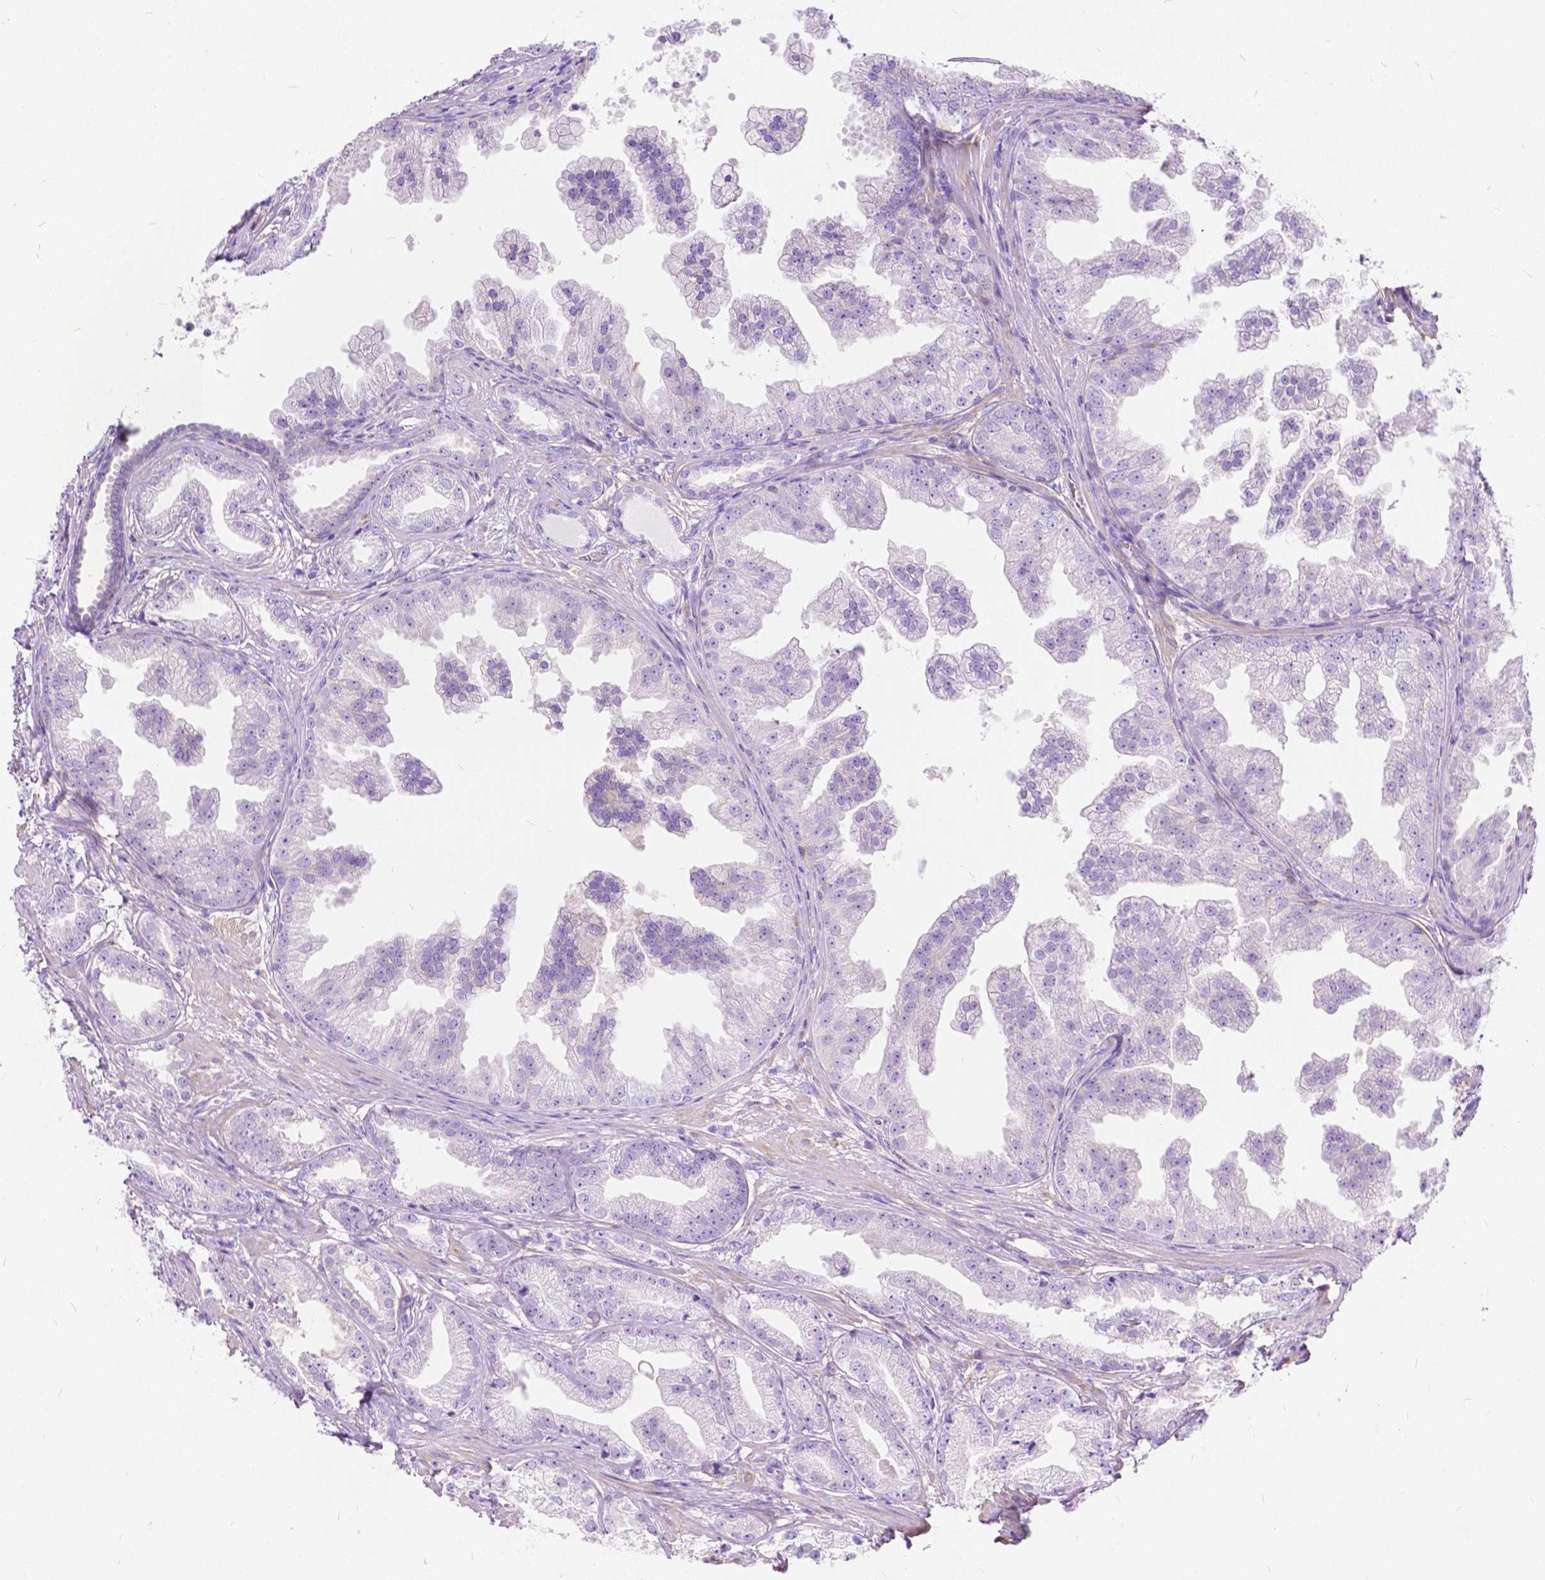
{"staining": {"intensity": "negative", "quantity": "none", "location": "none"}, "tissue": "prostate cancer", "cell_type": "Tumor cells", "image_type": "cancer", "snomed": [{"axis": "morphology", "description": "Adenocarcinoma, Low grade"}, {"axis": "topography", "description": "Prostate"}], "caption": "Immunohistochemistry histopathology image of human prostate cancer (adenocarcinoma (low-grade)) stained for a protein (brown), which reveals no staining in tumor cells.", "gene": "CHRM1", "patient": {"sex": "male", "age": 65}}